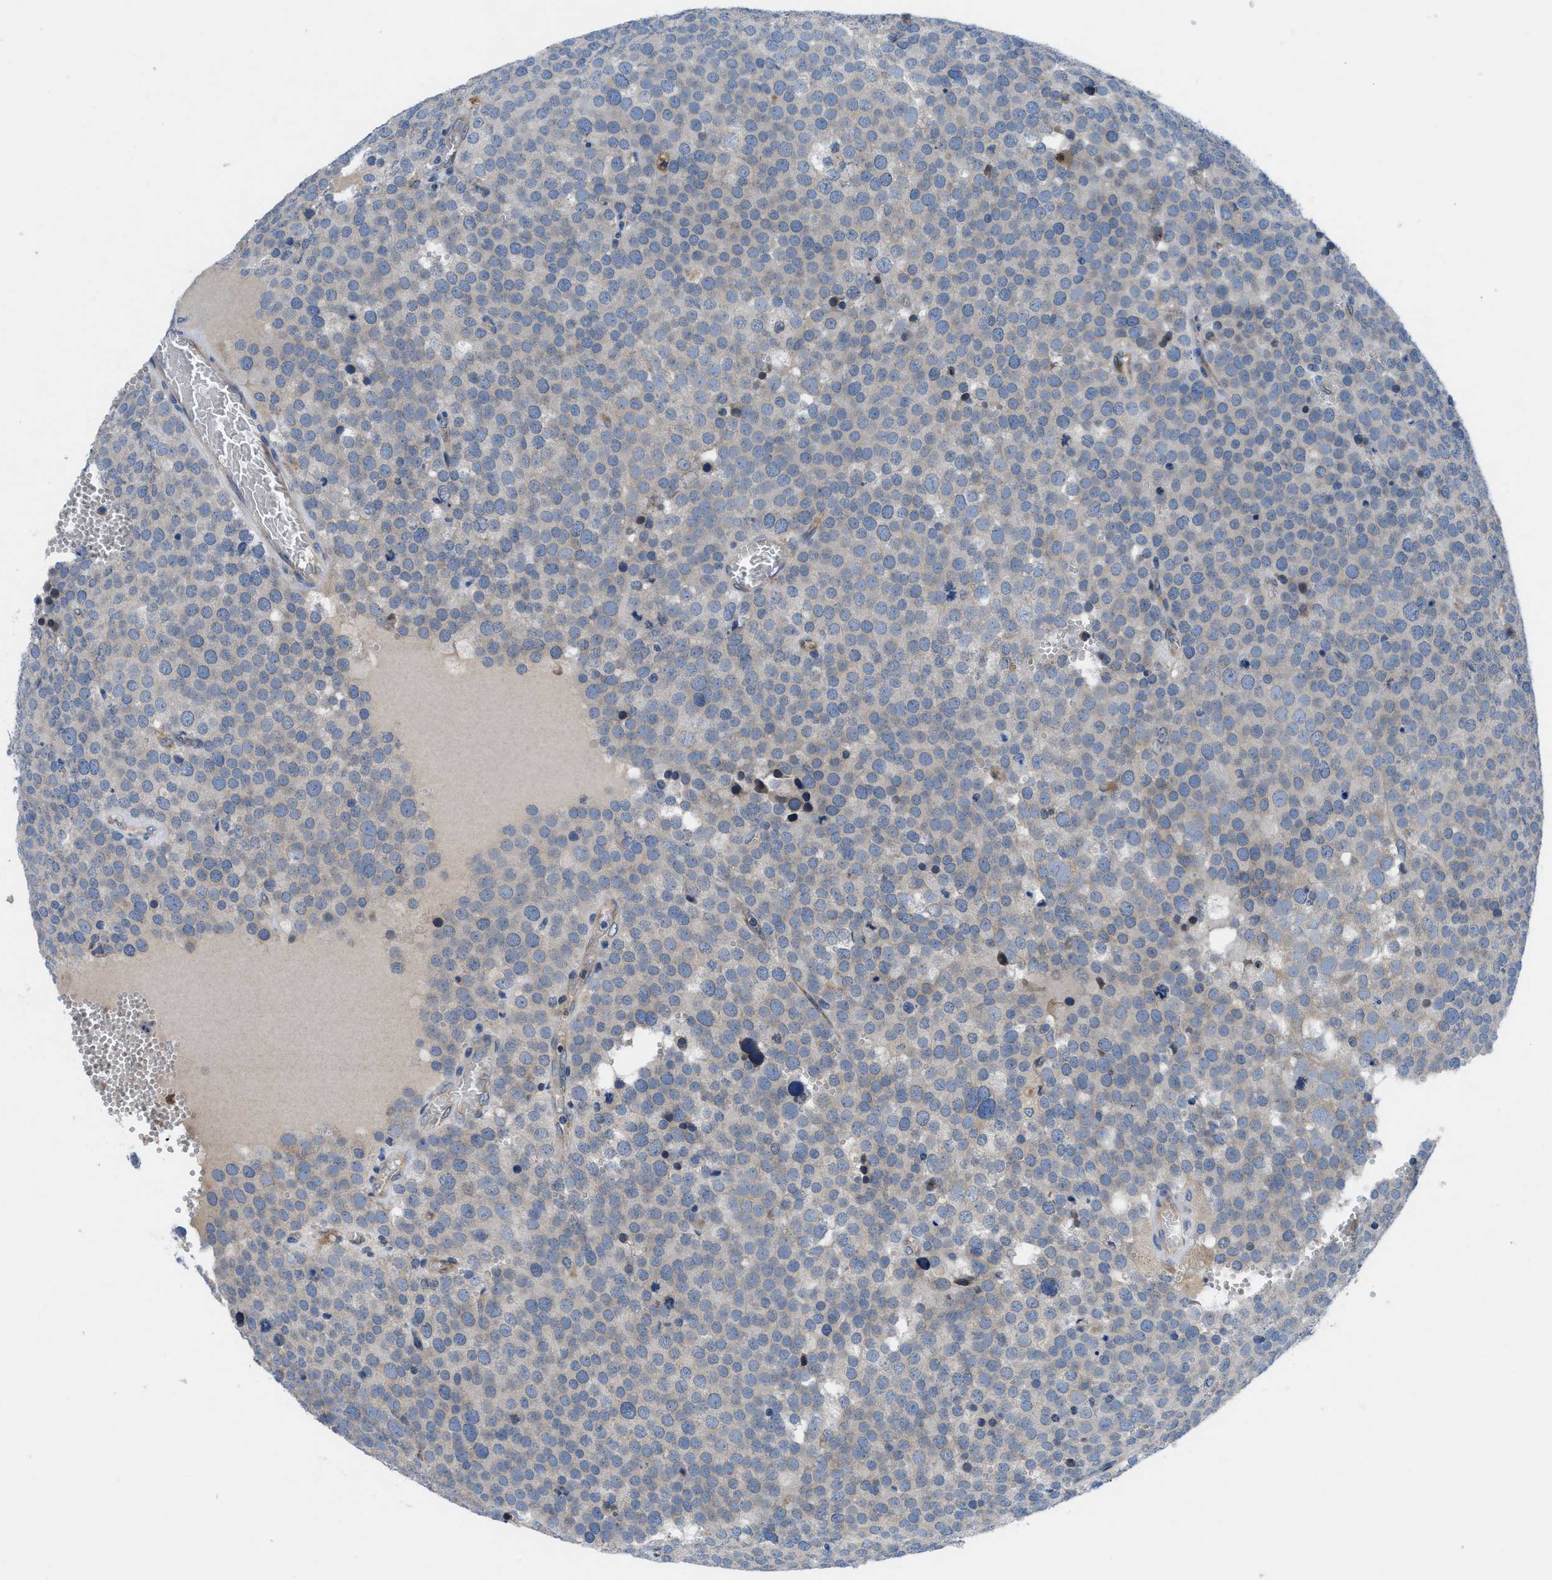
{"staining": {"intensity": "negative", "quantity": "none", "location": "none"}, "tissue": "testis cancer", "cell_type": "Tumor cells", "image_type": "cancer", "snomed": [{"axis": "morphology", "description": "Normal tissue, NOS"}, {"axis": "morphology", "description": "Seminoma, NOS"}, {"axis": "topography", "description": "Testis"}], "caption": "Immunohistochemistry (IHC) of human seminoma (testis) reveals no staining in tumor cells.", "gene": "PGR", "patient": {"sex": "male", "age": 71}}